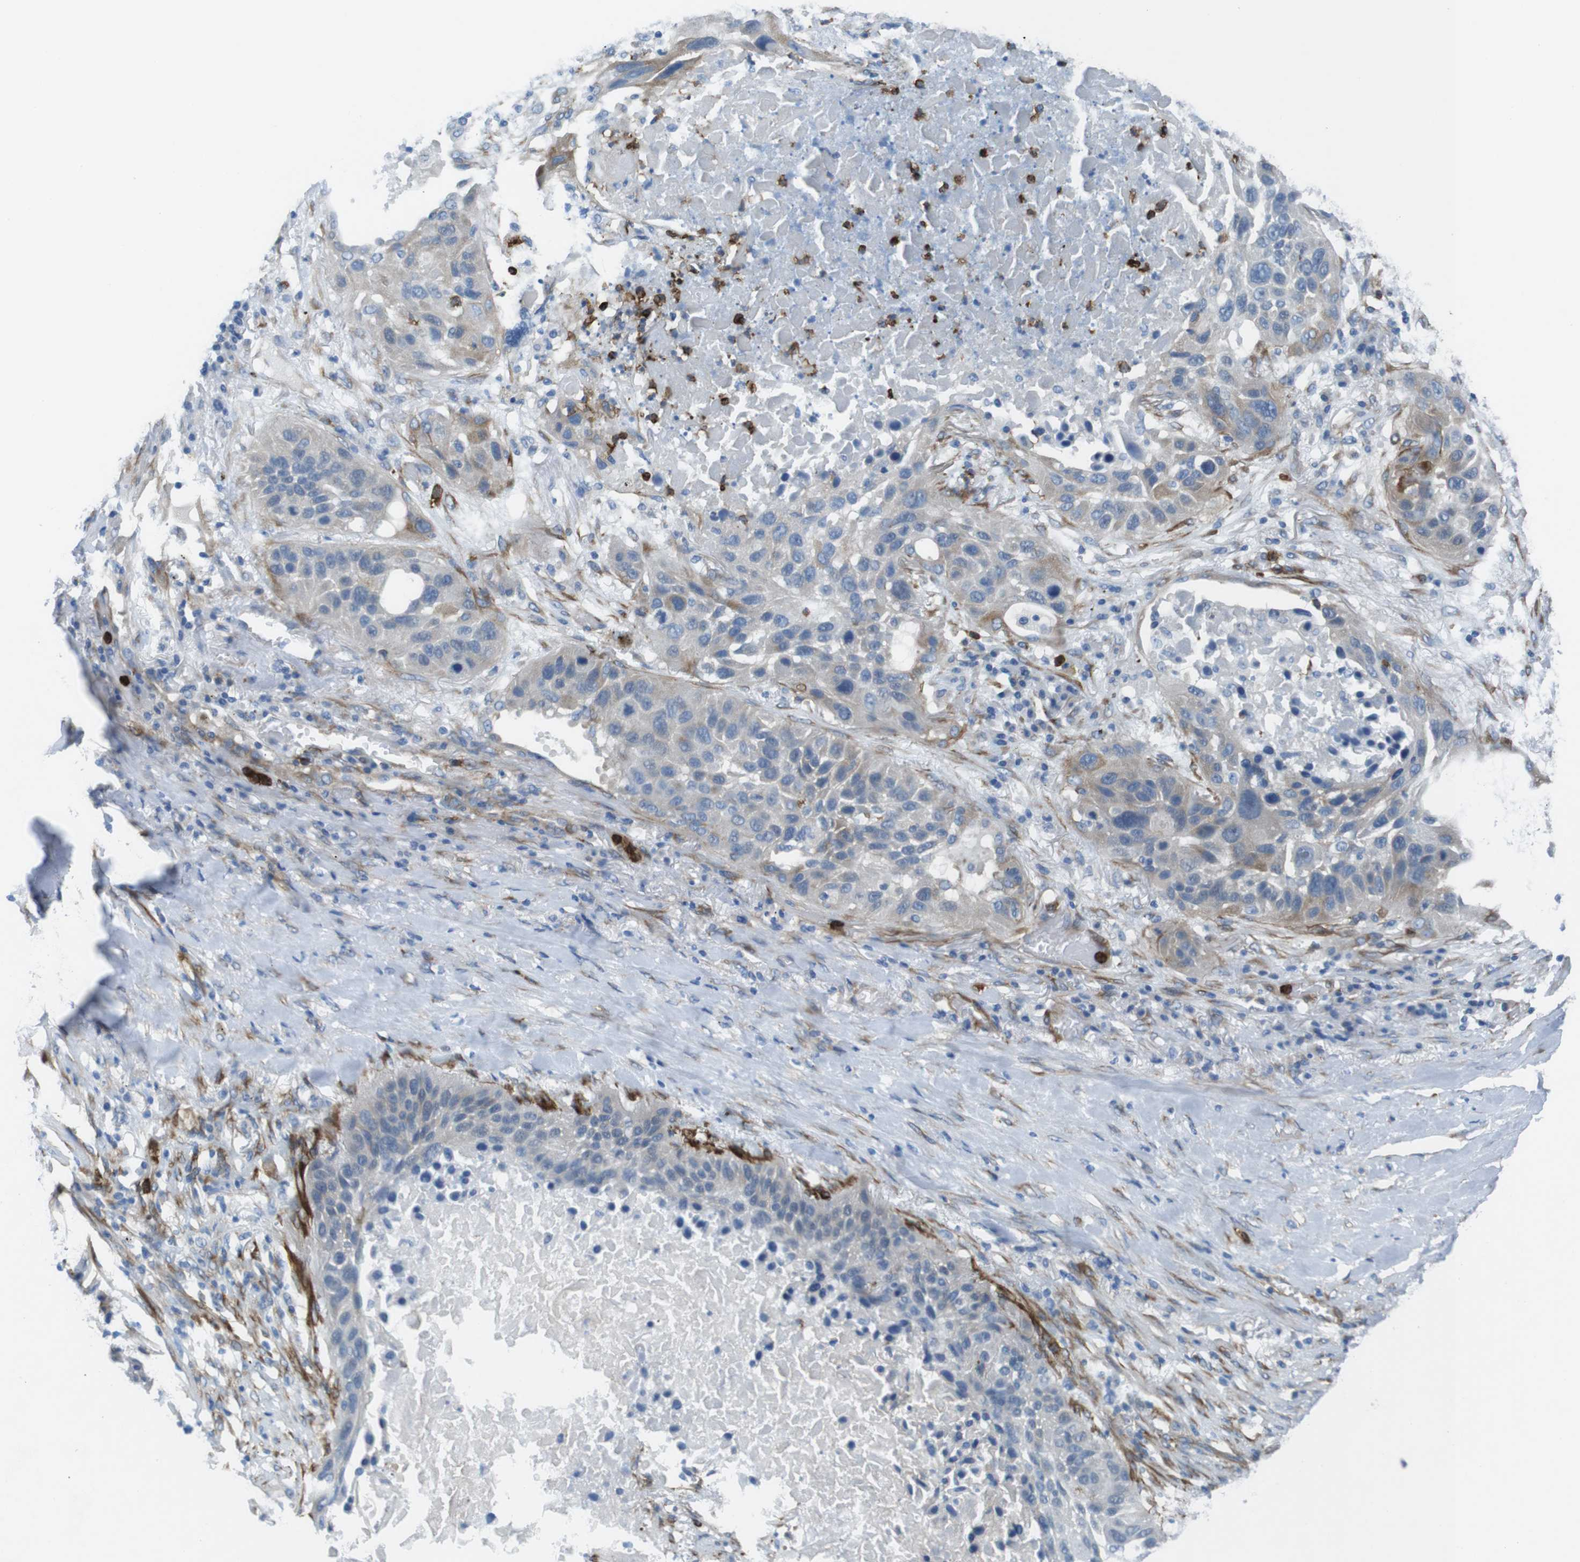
{"staining": {"intensity": "weak", "quantity": ">75%", "location": "cytoplasmic/membranous"}, "tissue": "lung cancer", "cell_type": "Tumor cells", "image_type": "cancer", "snomed": [{"axis": "morphology", "description": "Squamous cell carcinoma, NOS"}, {"axis": "topography", "description": "Lung"}], "caption": "The immunohistochemical stain shows weak cytoplasmic/membranous expression in tumor cells of lung cancer (squamous cell carcinoma) tissue. The staining was performed using DAB to visualize the protein expression in brown, while the nuclei were stained in blue with hematoxylin (Magnification: 20x).", "gene": "EMP2", "patient": {"sex": "male", "age": 57}}